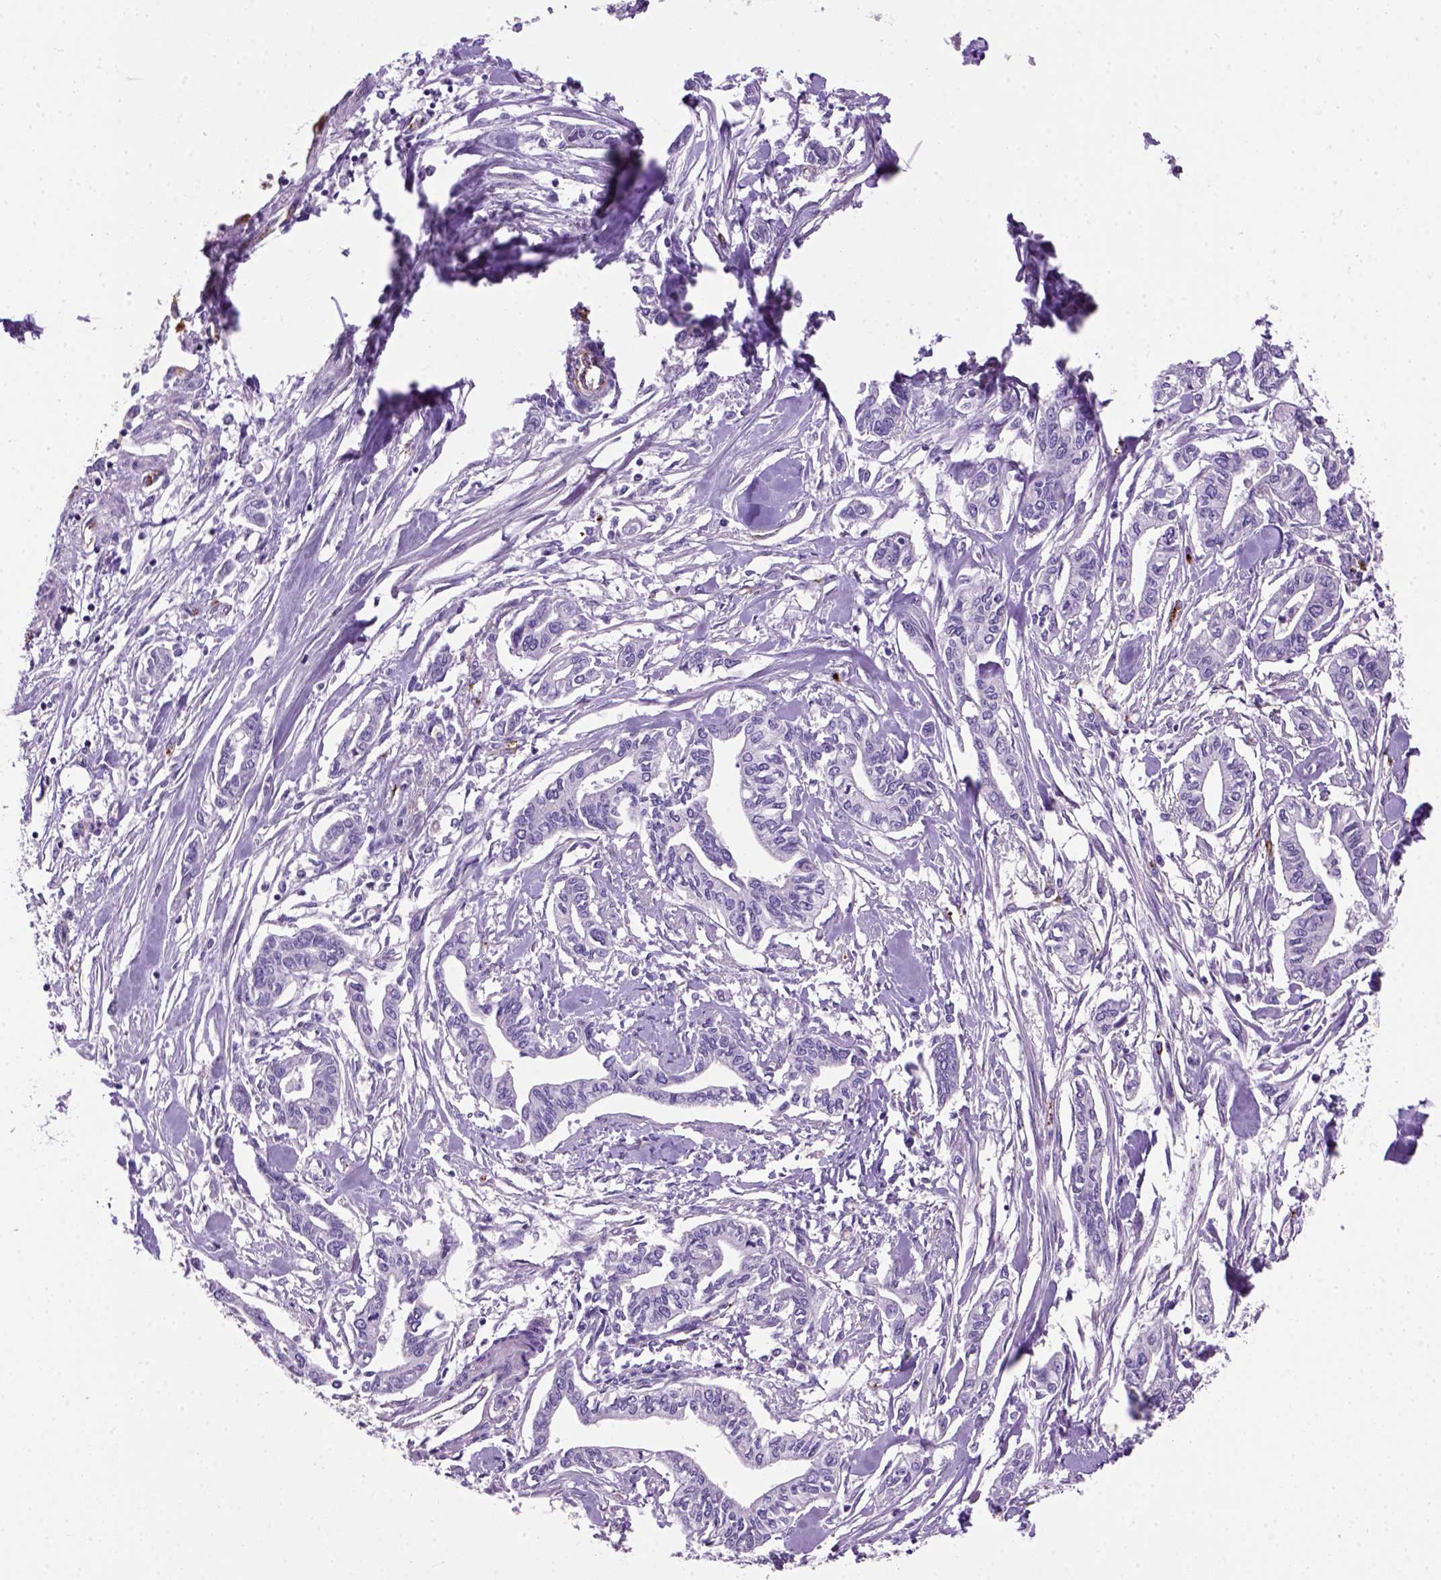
{"staining": {"intensity": "negative", "quantity": "none", "location": "none"}, "tissue": "pancreatic cancer", "cell_type": "Tumor cells", "image_type": "cancer", "snomed": [{"axis": "morphology", "description": "Adenocarcinoma, NOS"}, {"axis": "topography", "description": "Pancreas"}], "caption": "Histopathology image shows no protein positivity in tumor cells of pancreatic adenocarcinoma tissue.", "gene": "VWF", "patient": {"sex": "male", "age": 60}}